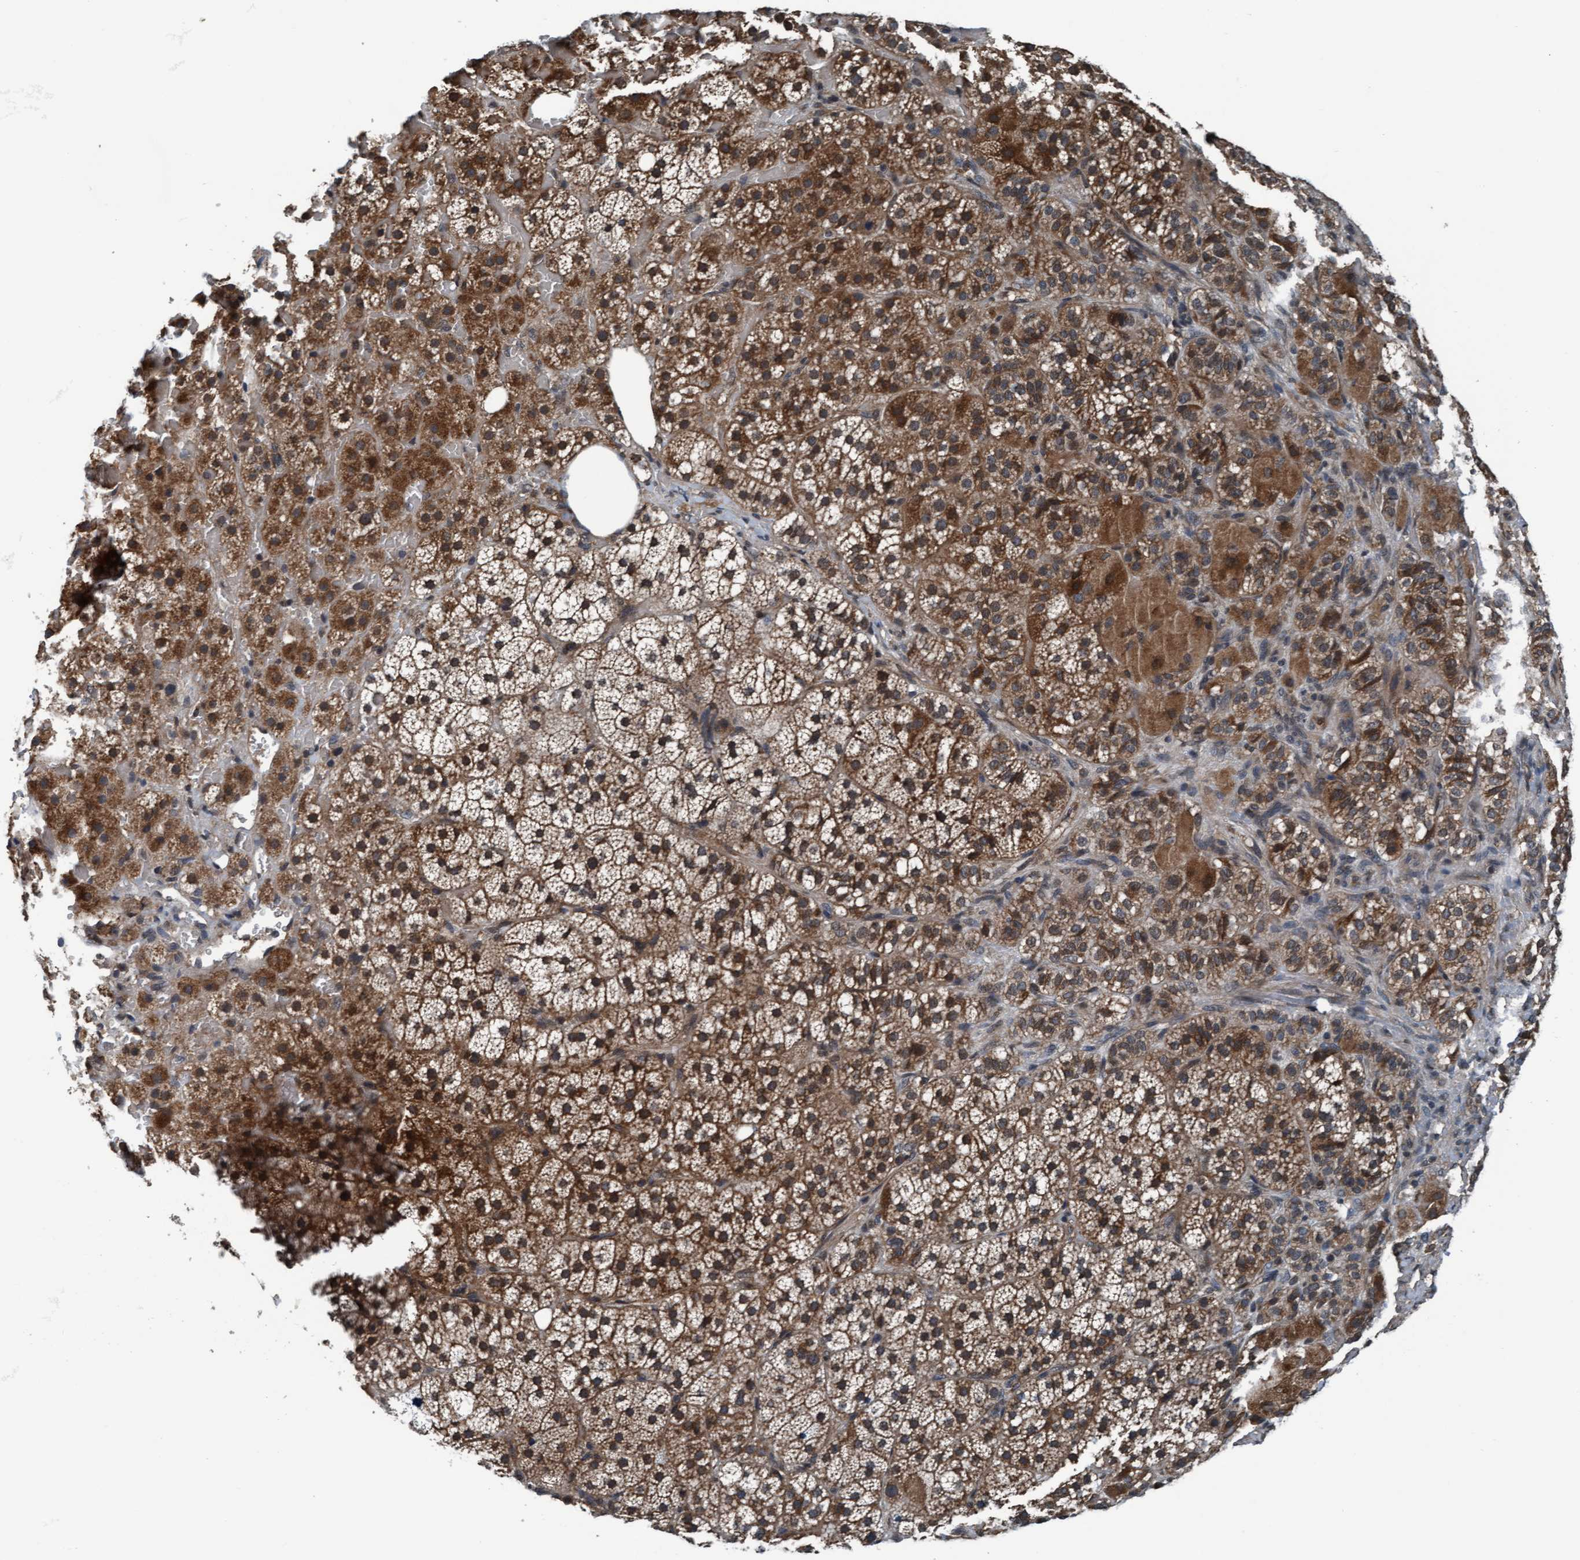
{"staining": {"intensity": "moderate", "quantity": ">75%", "location": "cytoplasmic/membranous"}, "tissue": "adrenal gland", "cell_type": "Glandular cells", "image_type": "normal", "snomed": [{"axis": "morphology", "description": "Normal tissue, NOS"}, {"axis": "topography", "description": "Adrenal gland"}], "caption": "Immunohistochemical staining of benign human adrenal gland demonstrates moderate cytoplasmic/membranous protein expression in about >75% of glandular cells.", "gene": "WASF1", "patient": {"sex": "female", "age": 59}}